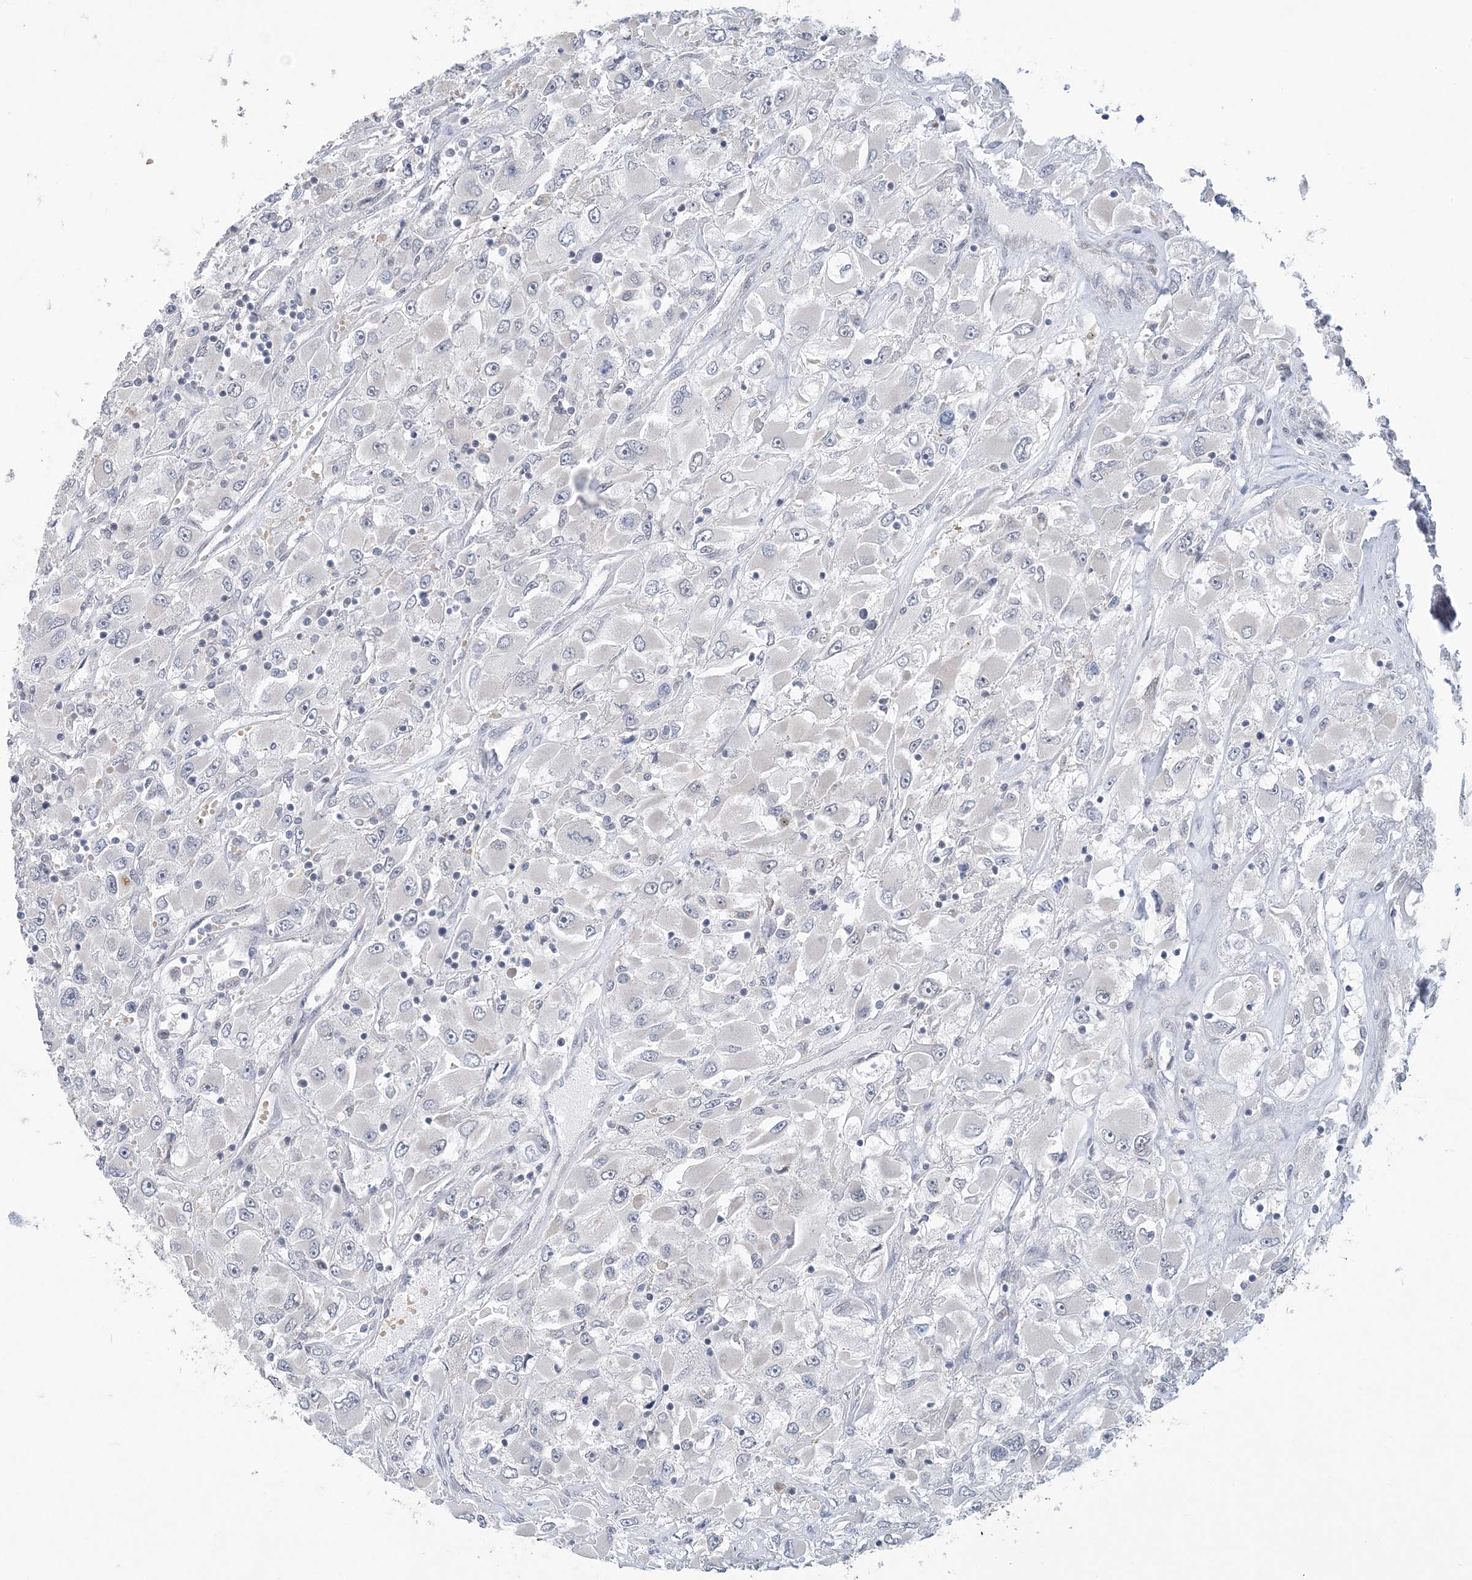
{"staining": {"intensity": "negative", "quantity": "none", "location": "none"}, "tissue": "renal cancer", "cell_type": "Tumor cells", "image_type": "cancer", "snomed": [{"axis": "morphology", "description": "Adenocarcinoma, NOS"}, {"axis": "topography", "description": "Kidney"}], "caption": "The IHC photomicrograph has no significant staining in tumor cells of adenocarcinoma (renal) tissue.", "gene": "ZBTB7A", "patient": {"sex": "female", "age": 52}}